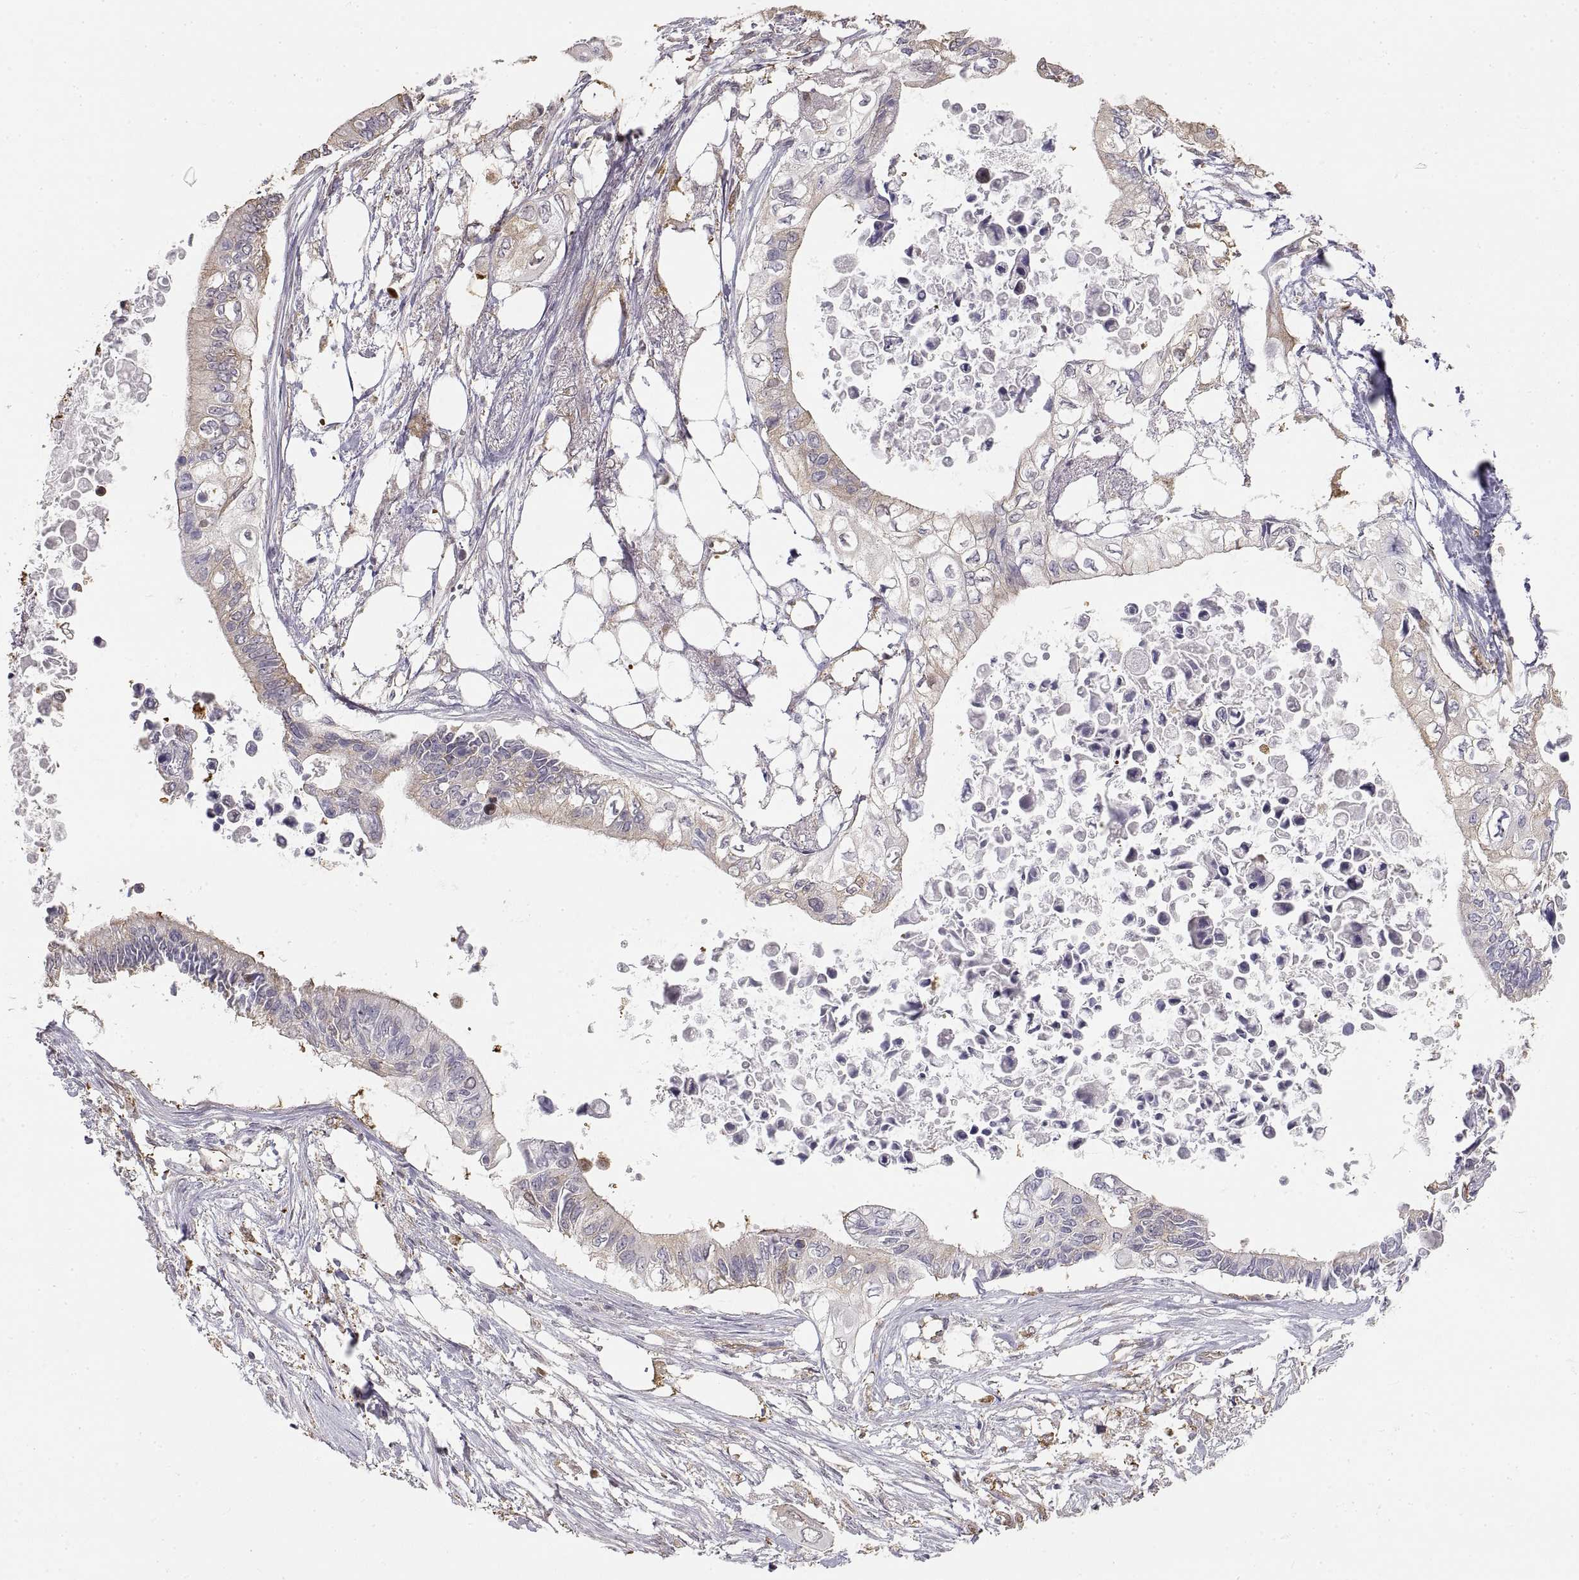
{"staining": {"intensity": "moderate", "quantity": "<25%", "location": "cytoplasmic/membranous"}, "tissue": "pancreatic cancer", "cell_type": "Tumor cells", "image_type": "cancer", "snomed": [{"axis": "morphology", "description": "Adenocarcinoma, NOS"}, {"axis": "topography", "description": "Pancreas"}], "caption": "Brown immunohistochemical staining in pancreatic cancer (adenocarcinoma) displays moderate cytoplasmic/membranous staining in about <25% of tumor cells.", "gene": "HSP90AB1", "patient": {"sex": "female", "age": 63}}